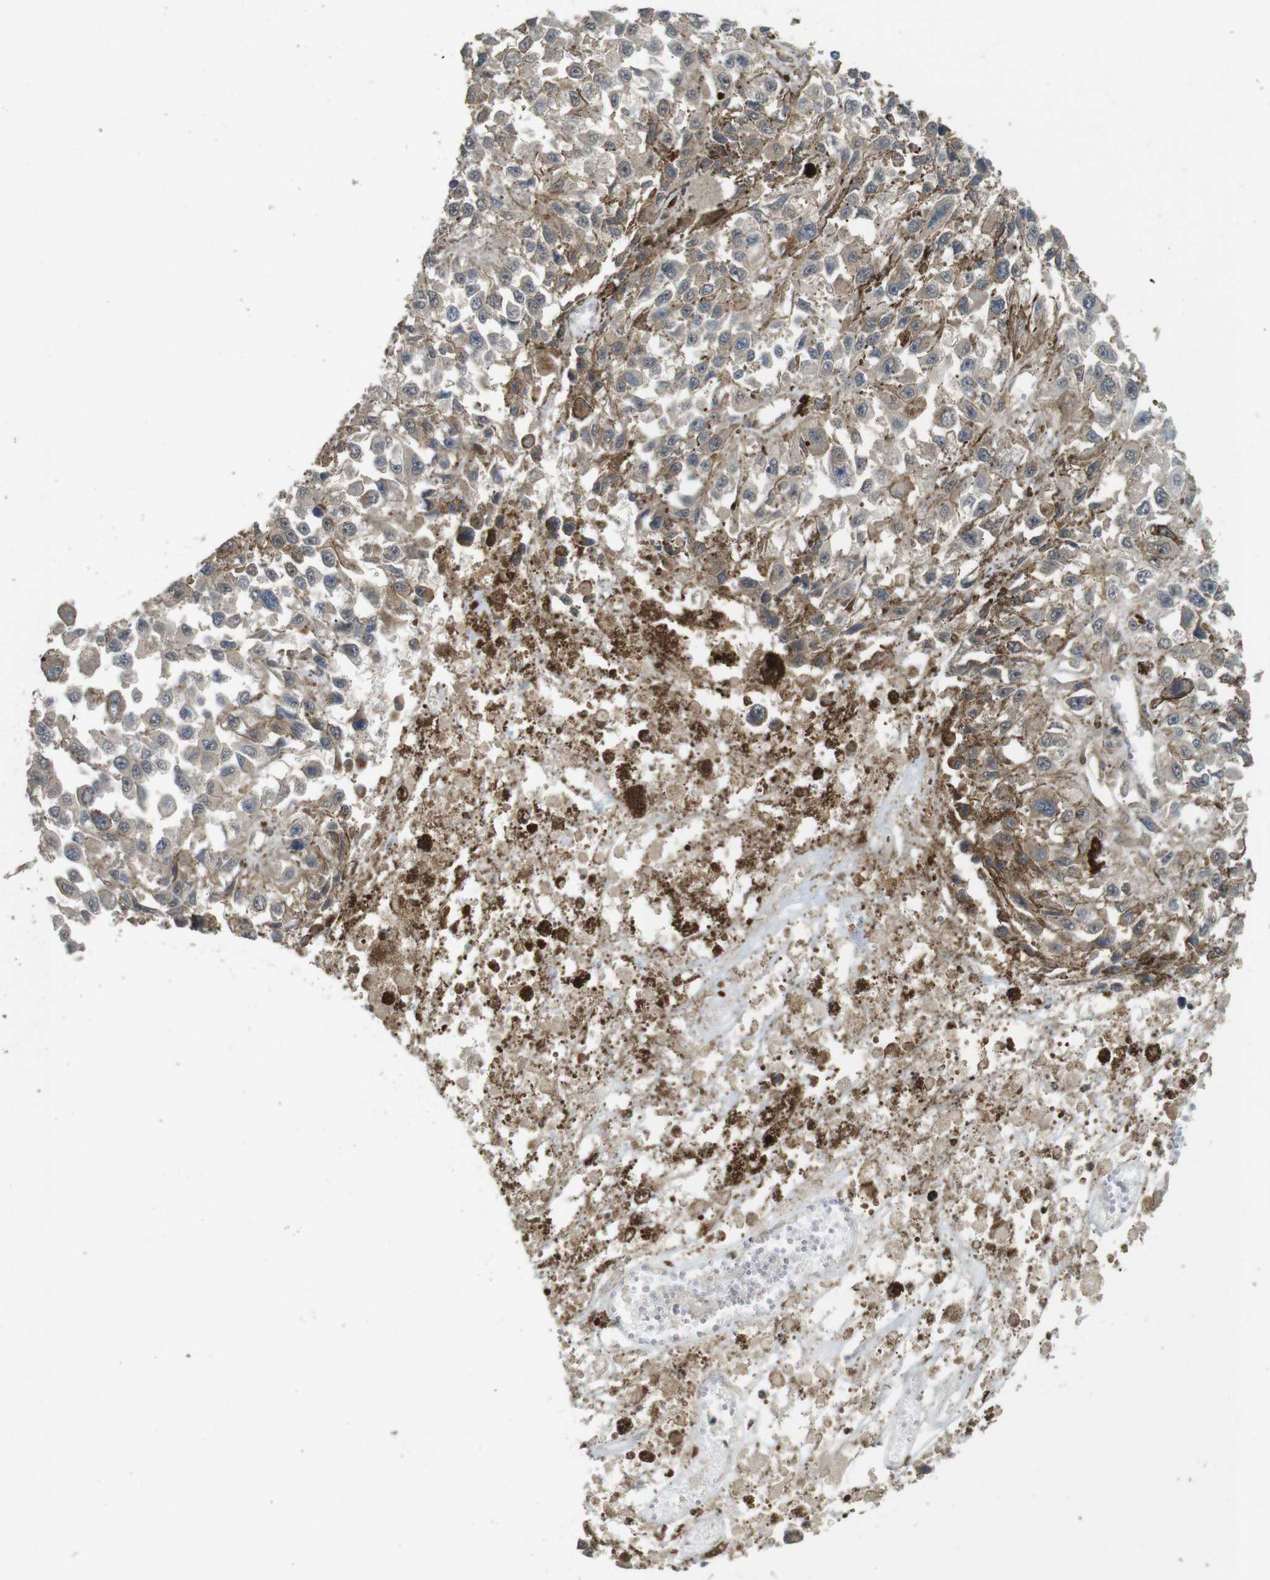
{"staining": {"intensity": "weak", "quantity": "25%-75%", "location": "cytoplasmic/membranous"}, "tissue": "melanoma", "cell_type": "Tumor cells", "image_type": "cancer", "snomed": [{"axis": "morphology", "description": "Malignant melanoma, Metastatic site"}, {"axis": "topography", "description": "Lymph node"}], "caption": "Malignant melanoma (metastatic site) stained for a protein displays weak cytoplasmic/membranous positivity in tumor cells.", "gene": "KSR1", "patient": {"sex": "male", "age": 59}}